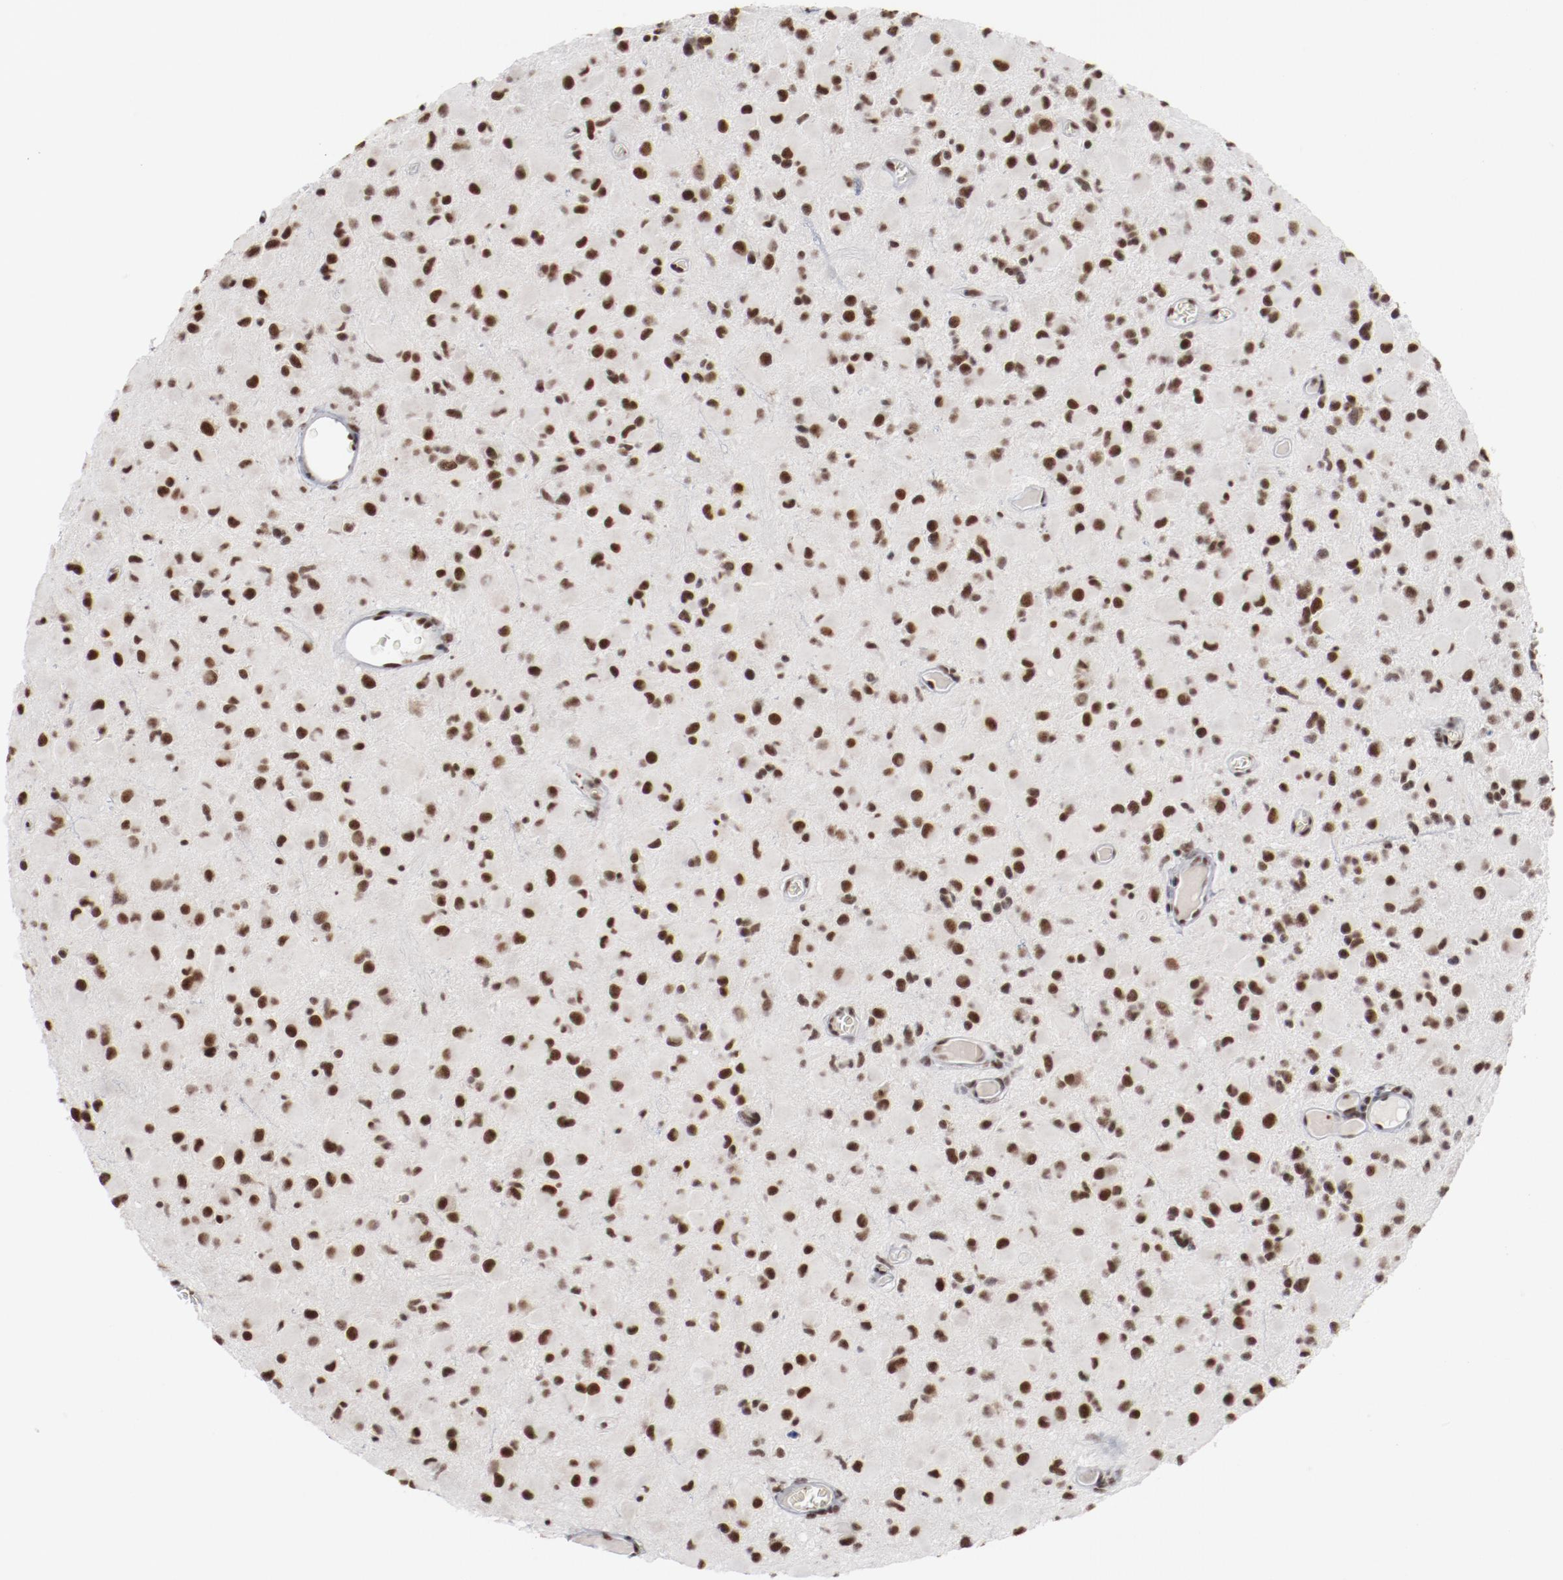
{"staining": {"intensity": "strong", "quantity": ">75%", "location": "nuclear"}, "tissue": "glioma", "cell_type": "Tumor cells", "image_type": "cancer", "snomed": [{"axis": "morphology", "description": "Glioma, malignant, Low grade"}, {"axis": "topography", "description": "Brain"}], "caption": "Tumor cells demonstrate high levels of strong nuclear expression in approximately >75% of cells in glioma. The protein is shown in brown color, while the nuclei are stained blue.", "gene": "BUB3", "patient": {"sex": "male", "age": 42}}